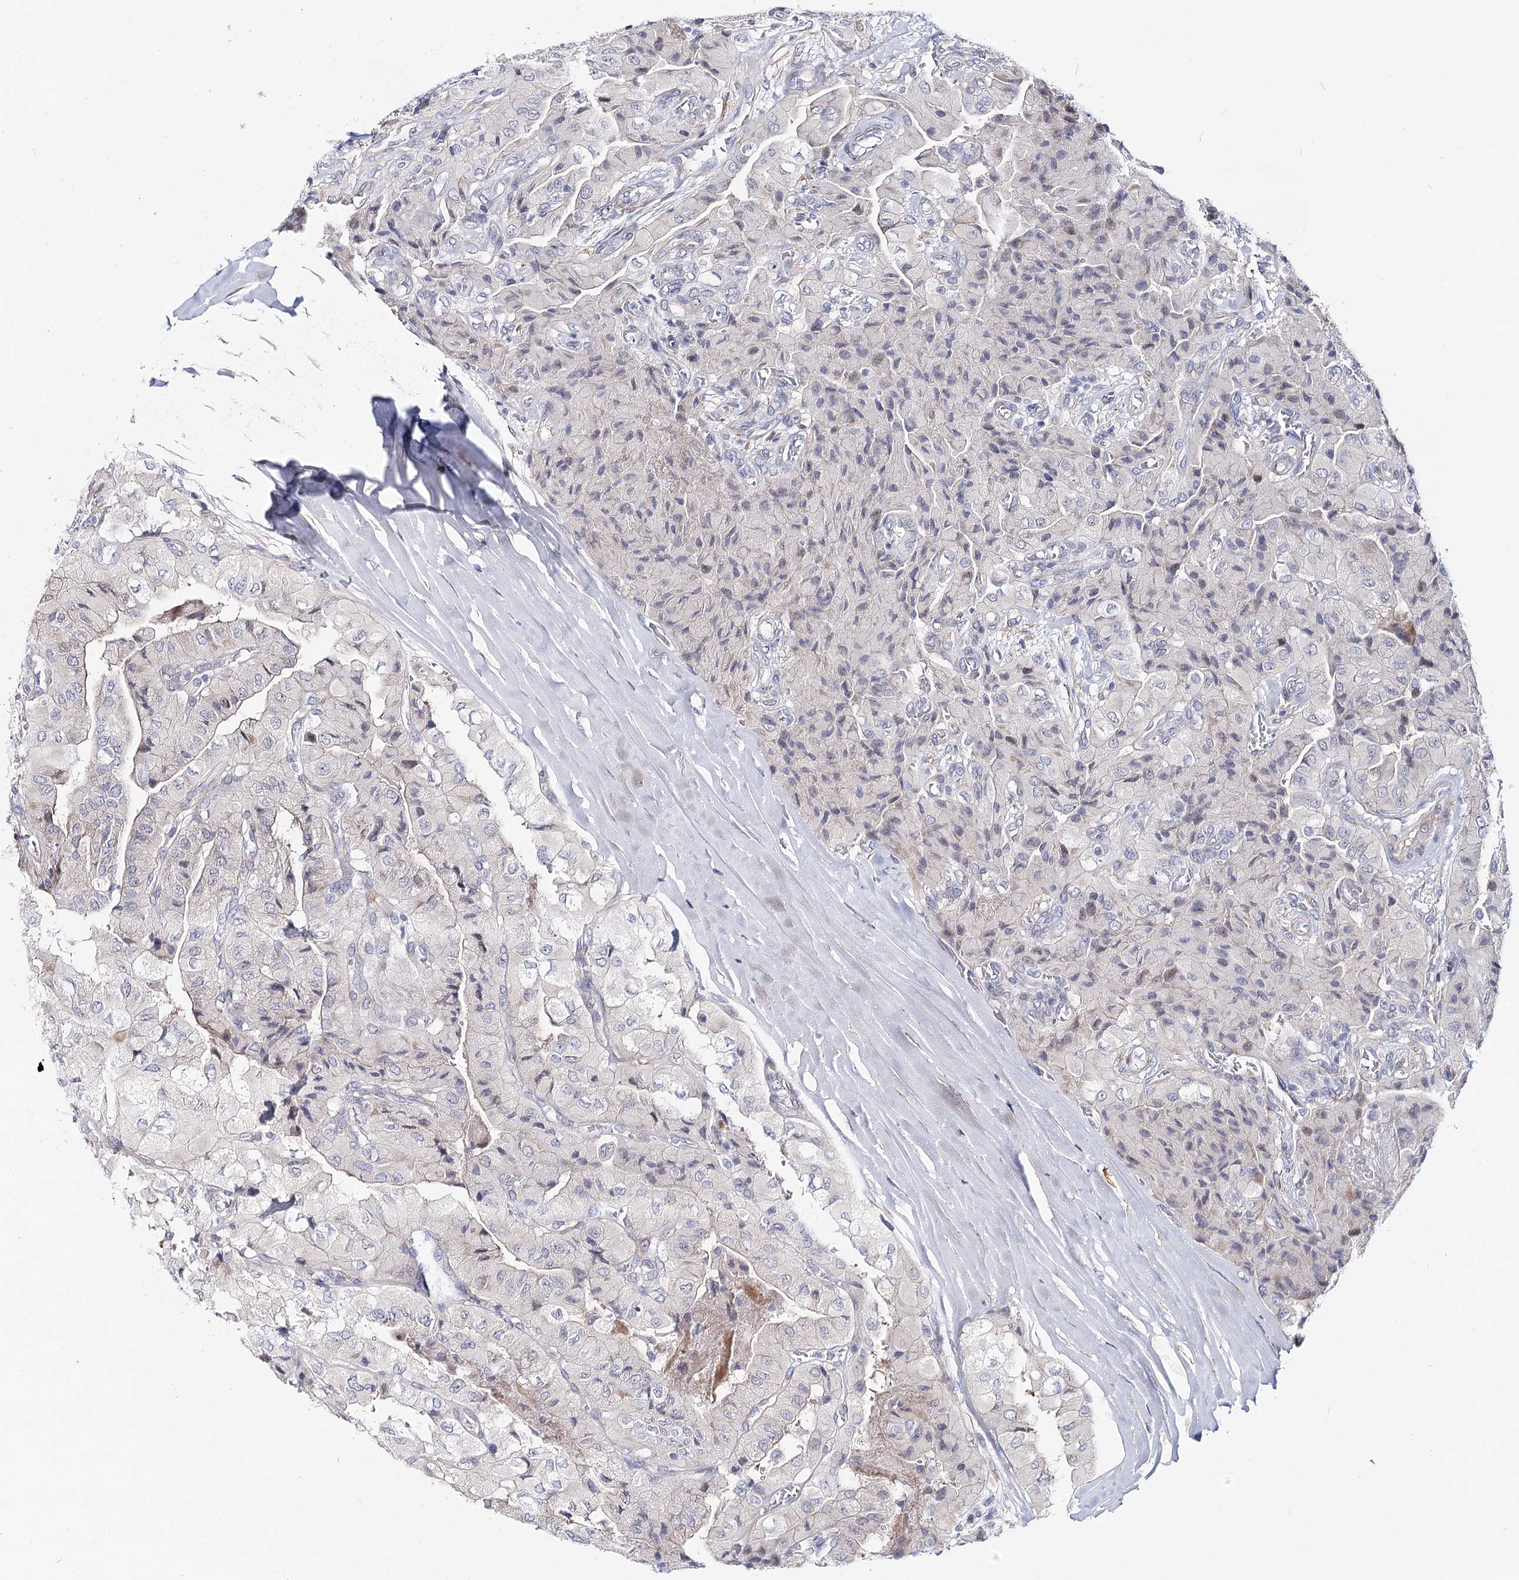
{"staining": {"intensity": "negative", "quantity": "none", "location": "none"}, "tissue": "thyroid cancer", "cell_type": "Tumor cells", "image_type": "cancer", "snomed": [{"axis": "morphology", "description": "Papillary adenocarcinoma, NOS"}, {"axis": "topography", "description": "Thyroid gland"}], "caption": "Immunohistochemistry (IHC) histopathology image of papillary adenocarcinoma (thyroid) stained for a protein (brown), which shows no positivity in tumor cells.", "gene": "TEX12", "patient": {"sex": "female", "age": 59}}